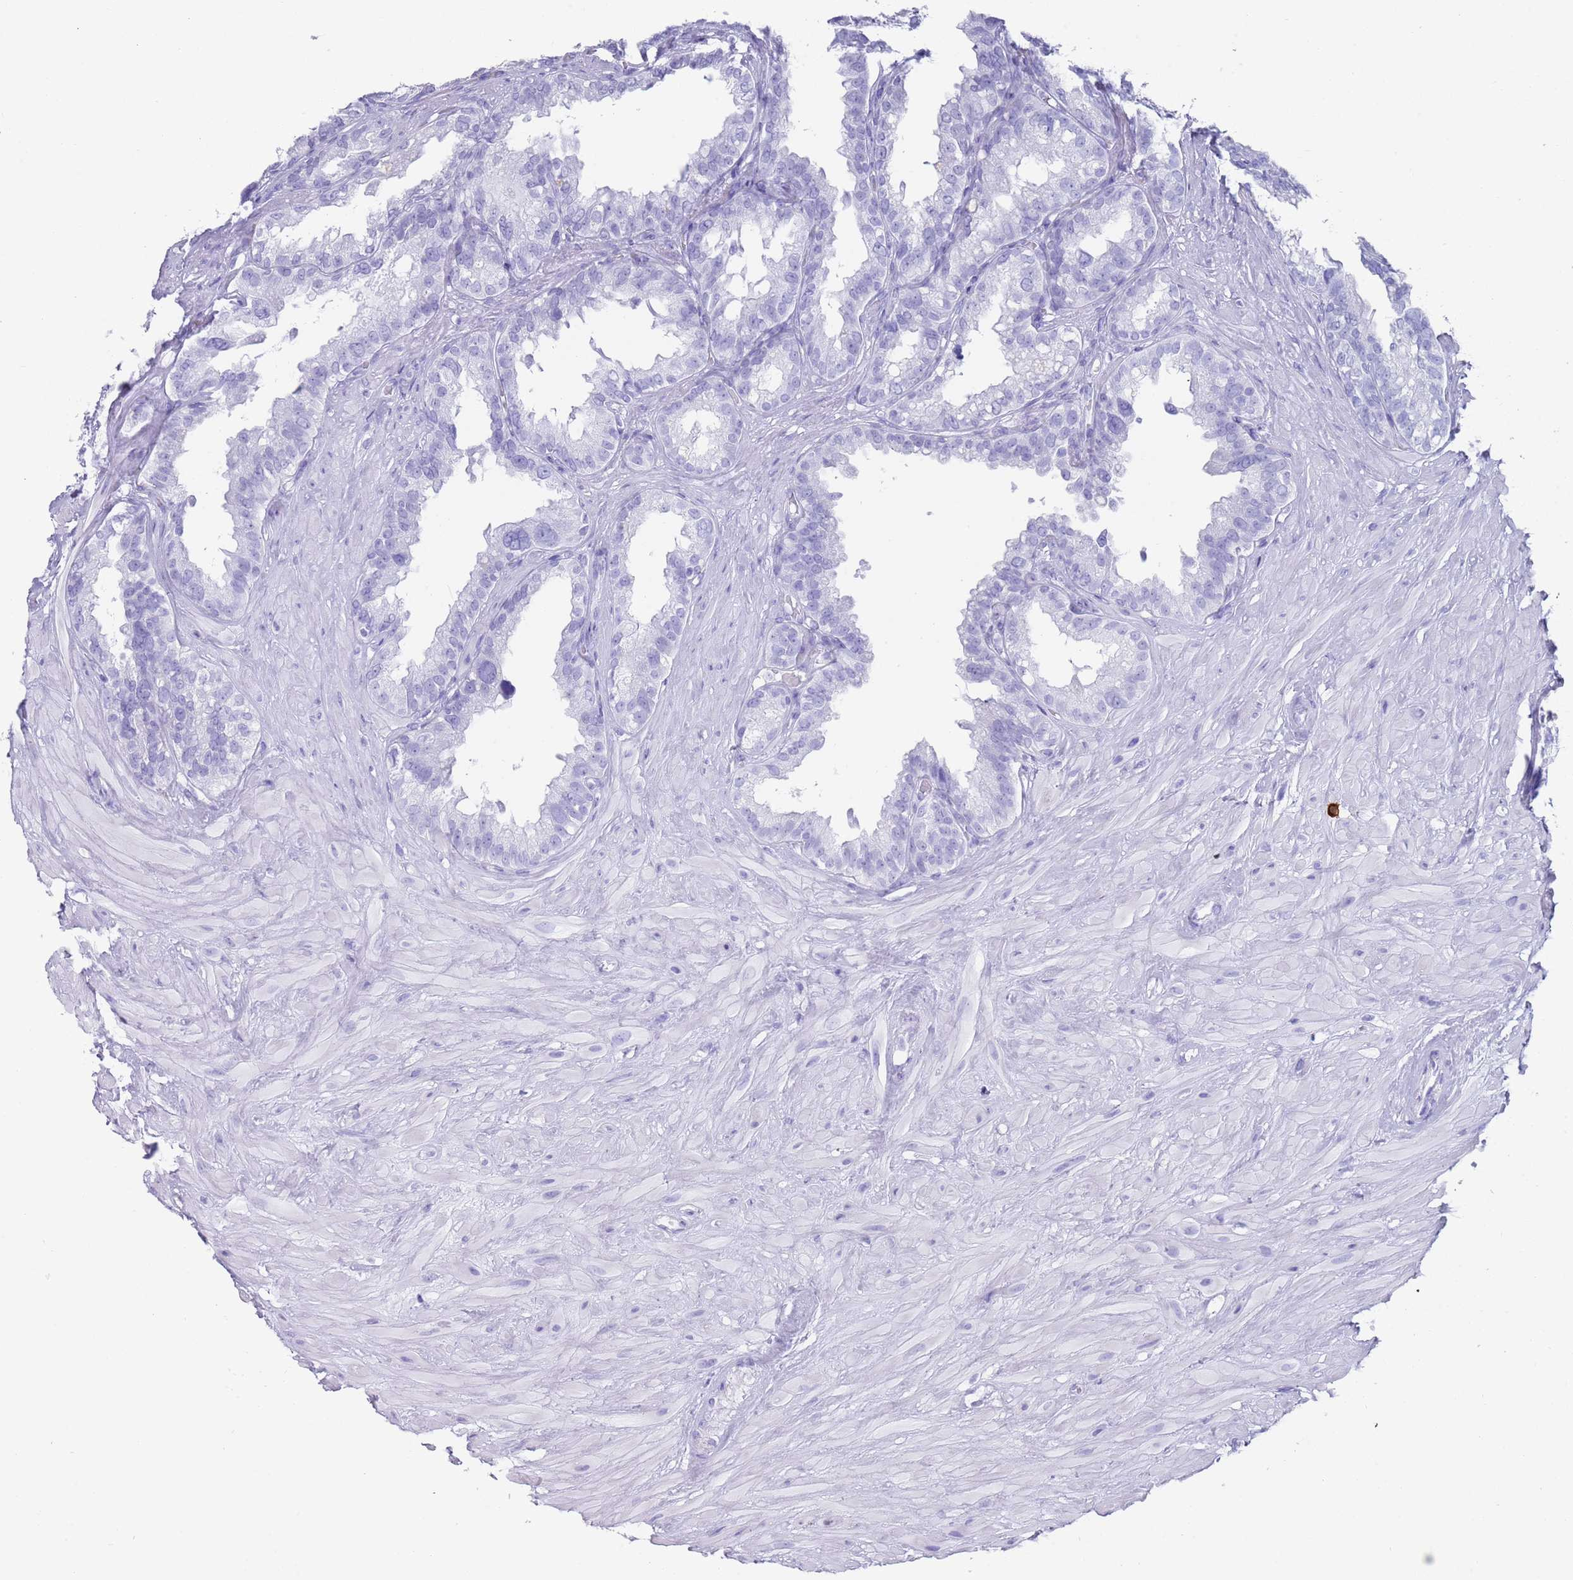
{"staining": {"intensity": "negative", "quantity": "none", "location": "none"}, "tissue": "seminal vesicle", "cell_type": "Glandular cells", "image_type": "normal", "snomed": [{"axis": "morphology", "description": "Normal tissue, NOS"}, {"axis": "topography", "description": "Seminal veicle"}], "caption": "An immunohistochemistry (IHC) histopathology image of benign seminal vesicle is shown. There is no staining in glandular cells of seminal vesicle.", "gene": "MYADML2", "patient": {"sex": "male", "age": 80}}